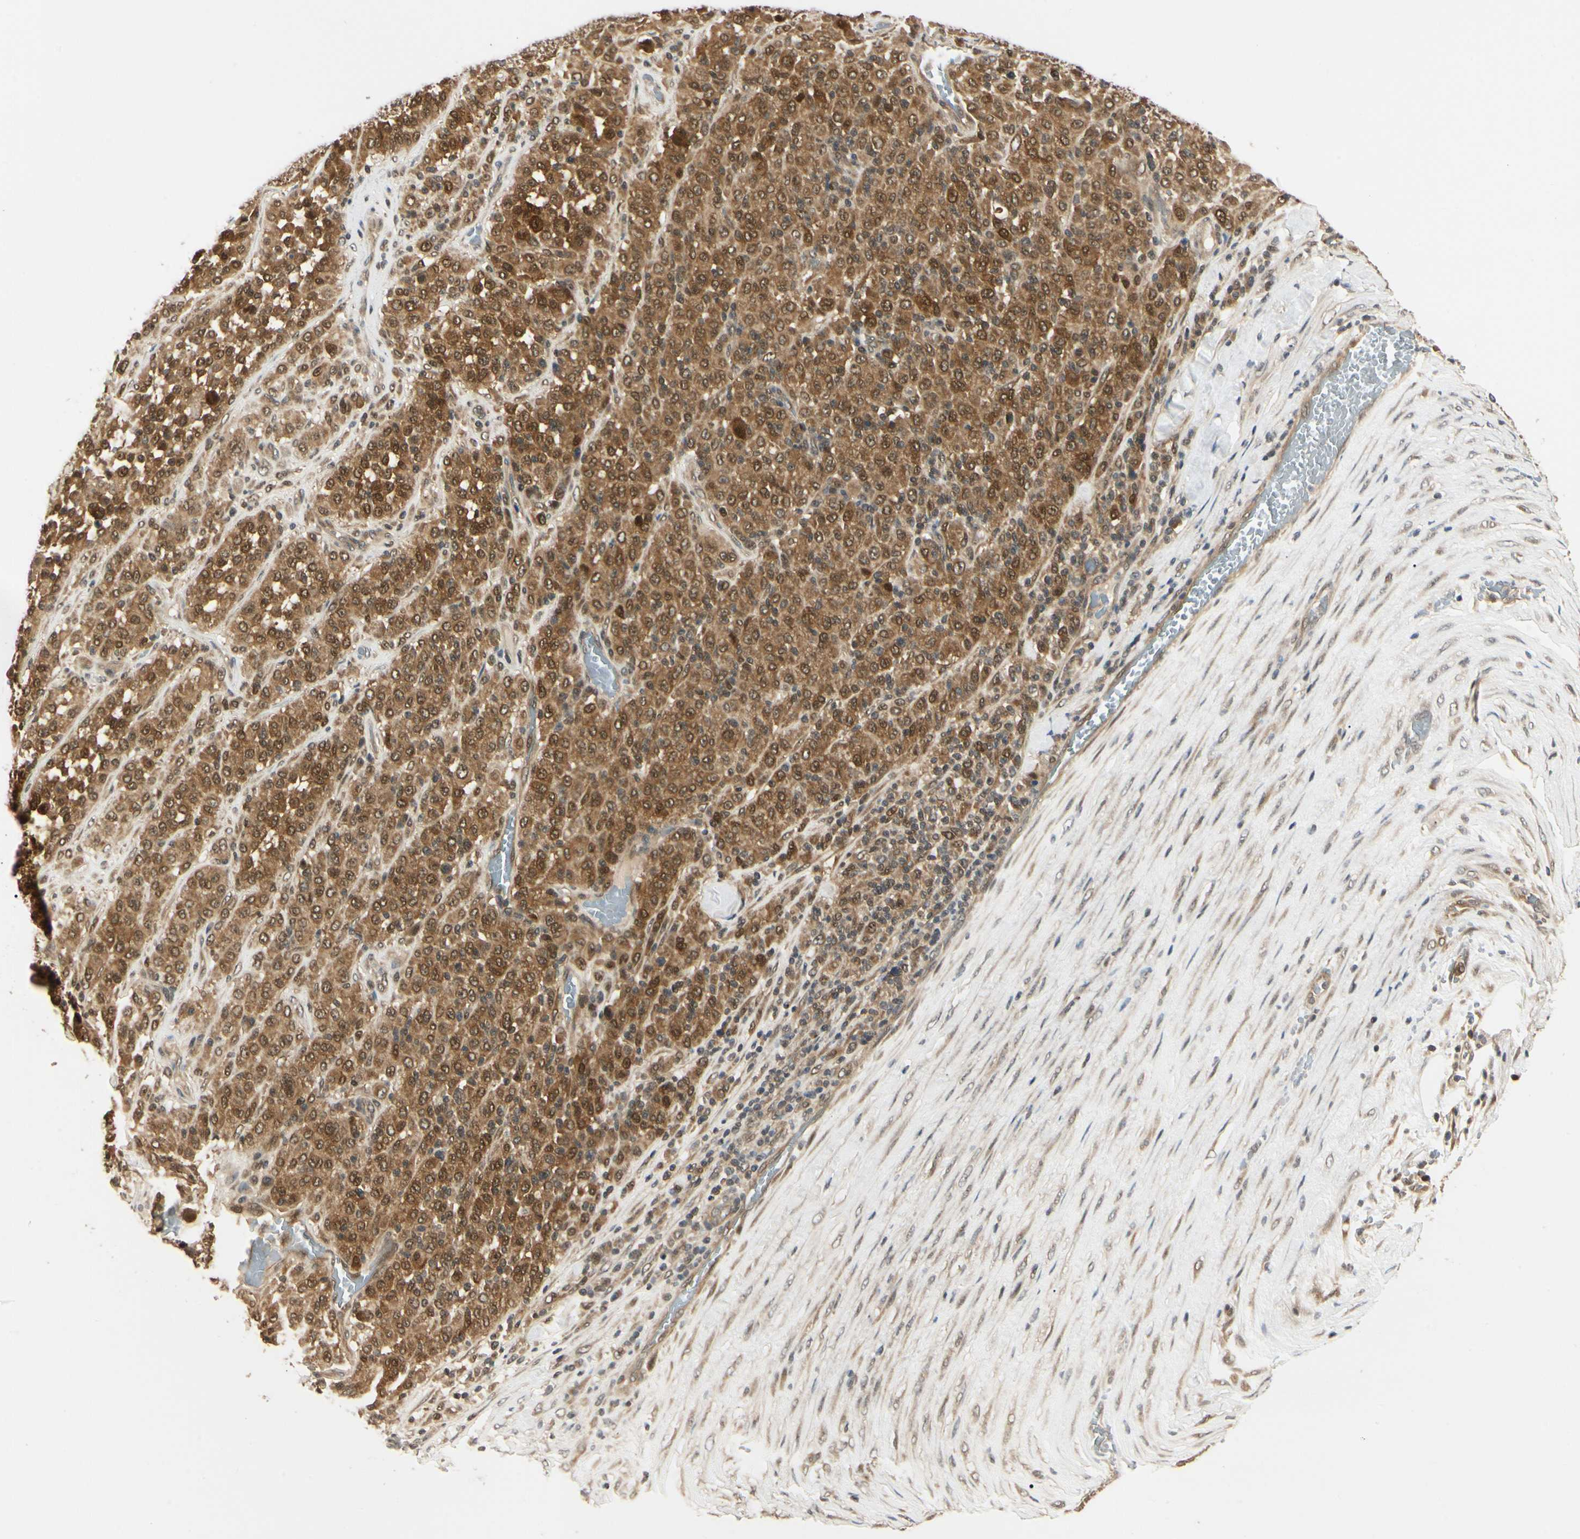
{"staining": {"intensity": "strong", "quantity": ">75%", "location": "cytoplasmic/membranous,nuclear"}, "tissue": "melanoma", "cell_type": "Tumor cells", "image_type": "cancer", "snomed": [{"axis": "morphology", "description": "Malignant melanoma, Metastatic site"}, {"axis": "topography", "description": "Pancreas"}], "caption": "DAB (3,3'-diaminobenzidine) immunohistochemical staining of malignant melanoma (metastatic site) demonstrates strong cytoplasmic/membranous and nuclear protein staining in approximately >75% of tumor cells.", "gene": "UBE2Z", "patient": {"sex": "female", "age": 30}}